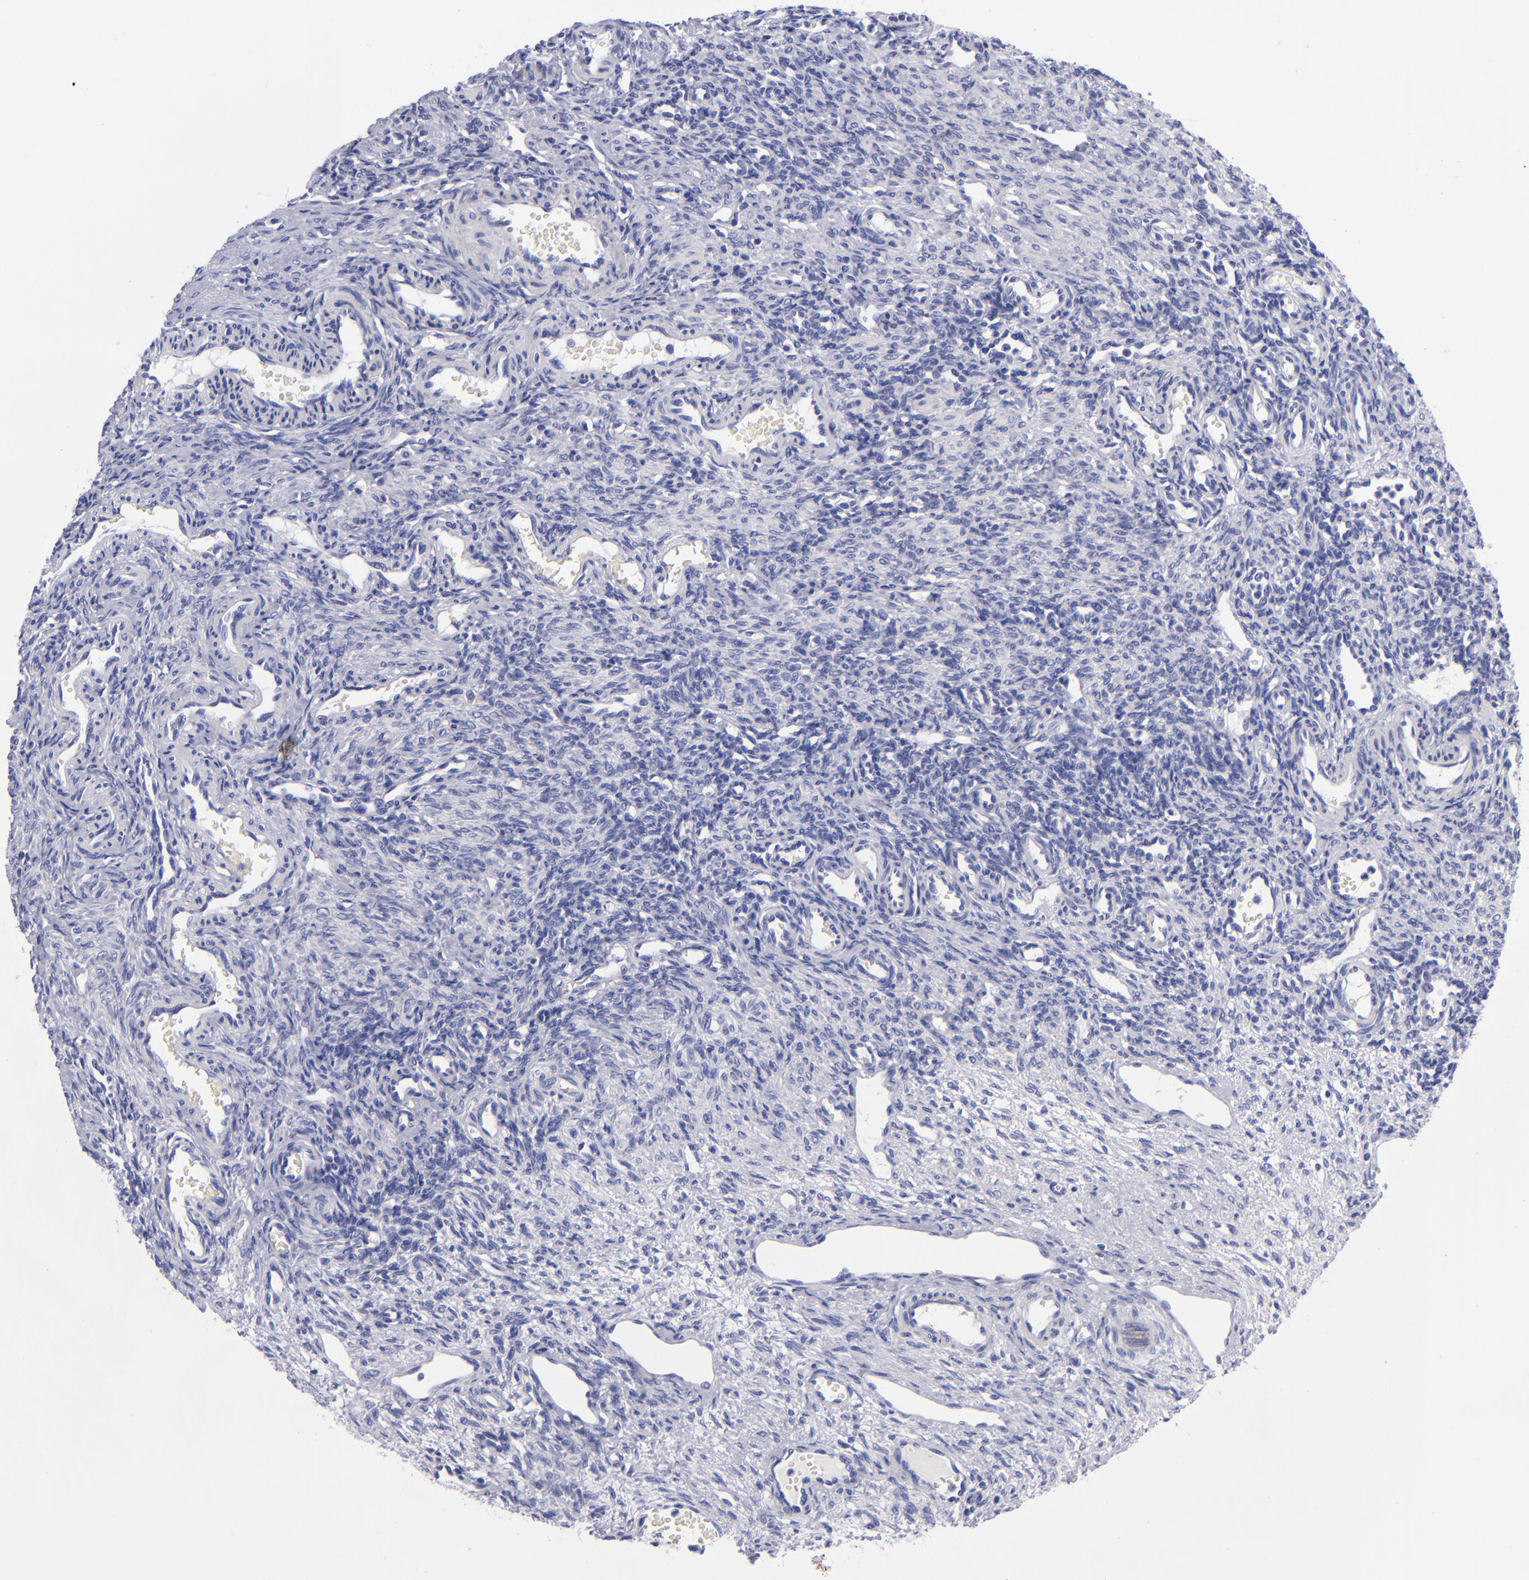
{"staining": {"intensity": "negative", "quantity": "none", "location": "none"}, "tissue": "ovary", "cell_type": "Follicle cells", "image_type": "normal", "snomed": [{"axis": "morphology", "description": "Normal tissue, NOS"}, {"axis": "topography", "description": "Ovary"}], "caption": "Immunohistochemistry (IHC) image of normal ovary: ovary stained with DAB exhibits no significant protein expression in follicle cells.", "gene": "MCM7", "patient": {"sex": "female", "age": 33}}